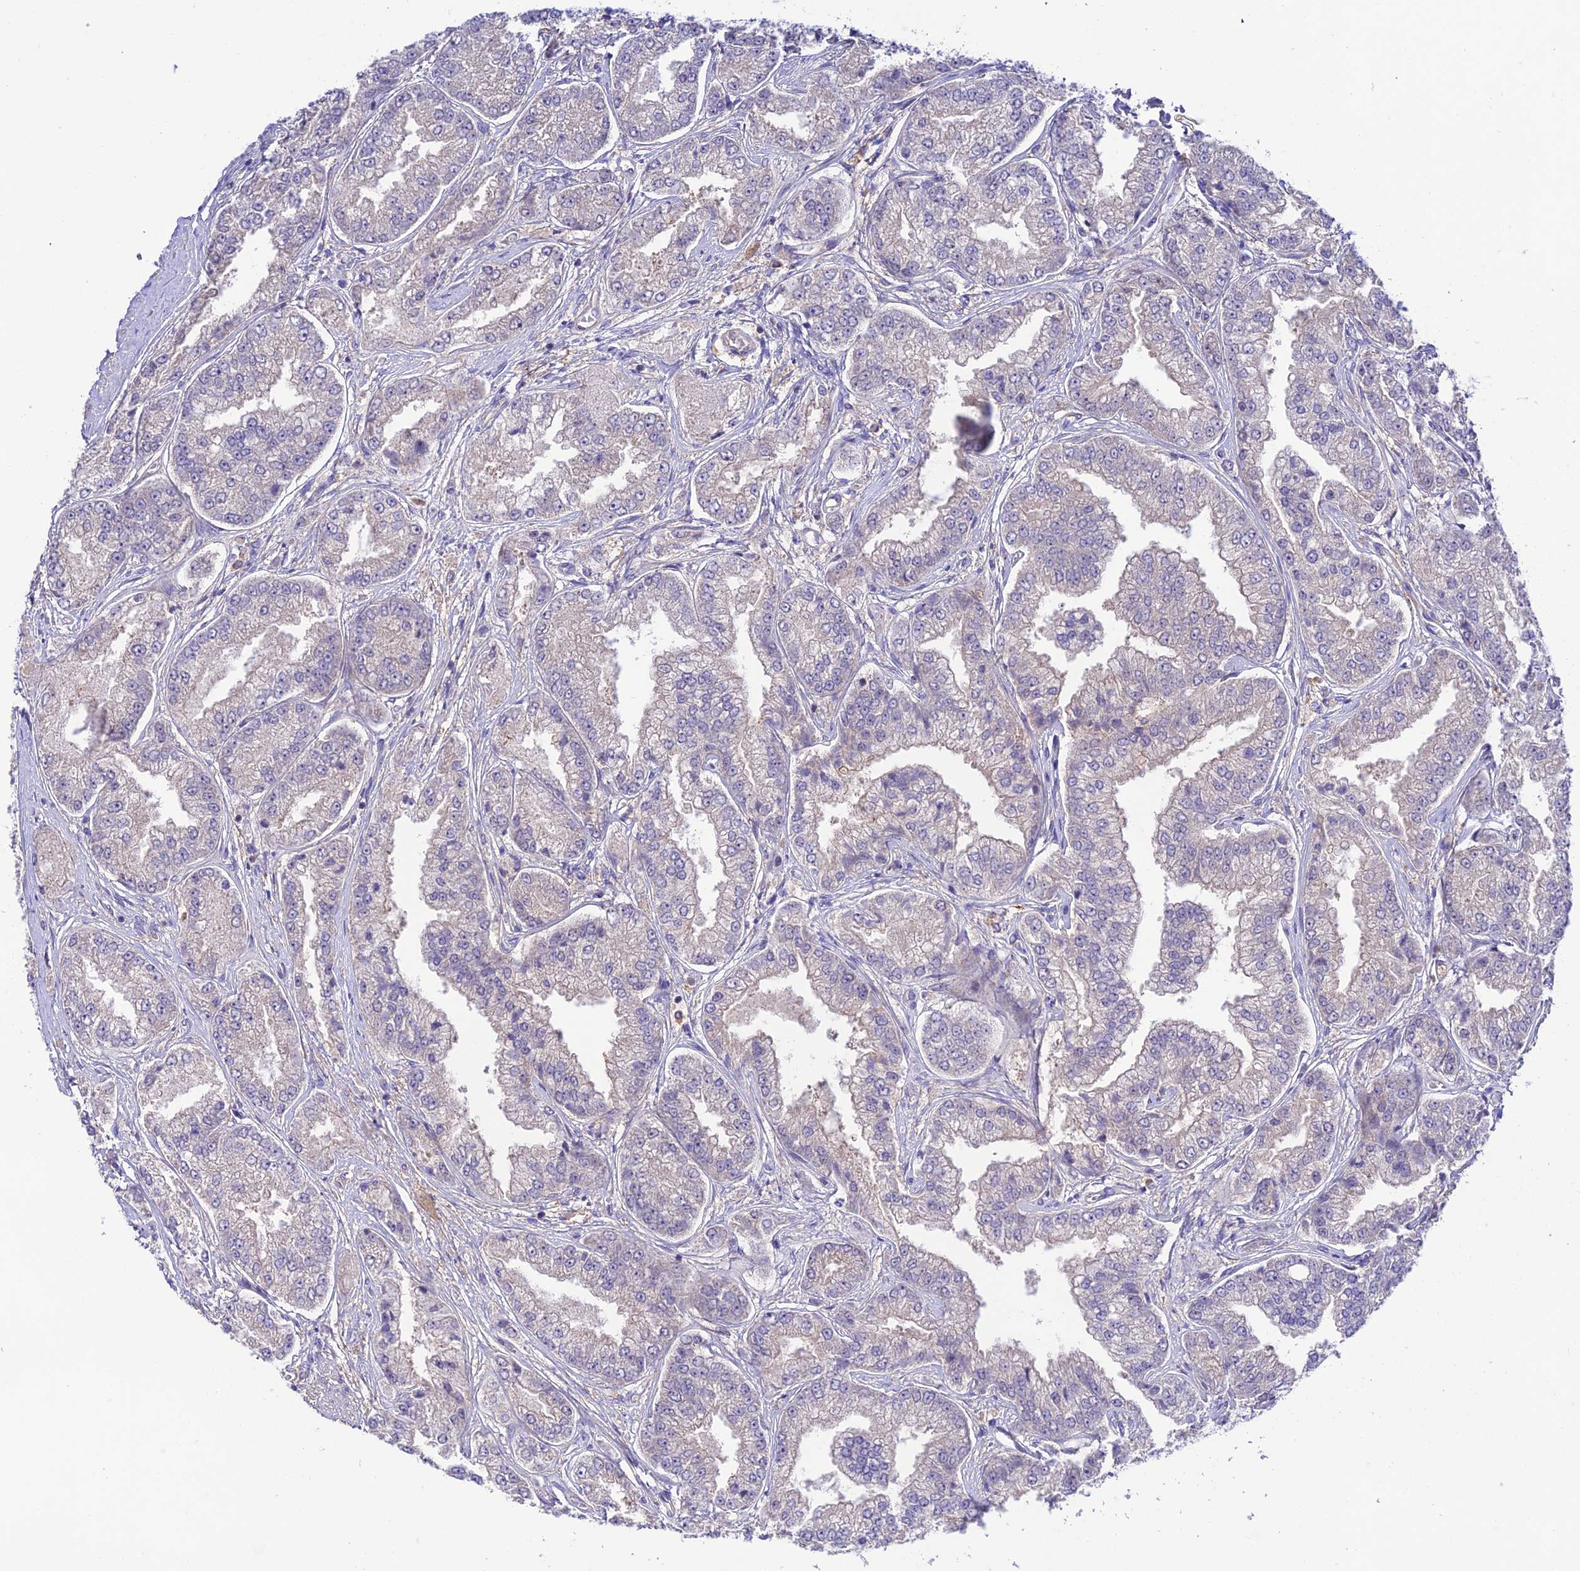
{"staining": {"intensity": "negative", "quantity": "none", "location": "none"}, "tissue": "prostate cancer", "cell_type": "Tumor cells", "image_type": "cancer", "snomed": [{"axis": "morphology", "description": "Adenocarcinoma, High grade"}, {"axis": "topography", "description": "Prostate"}], "caption": "DAB (3,3'-diaminobenzidine) immunohistochemical staining of prostate cancer shows no significant expression in tumor cells.", "gene": "BRME1", "patient": {"sex": "male", "age": 71}}